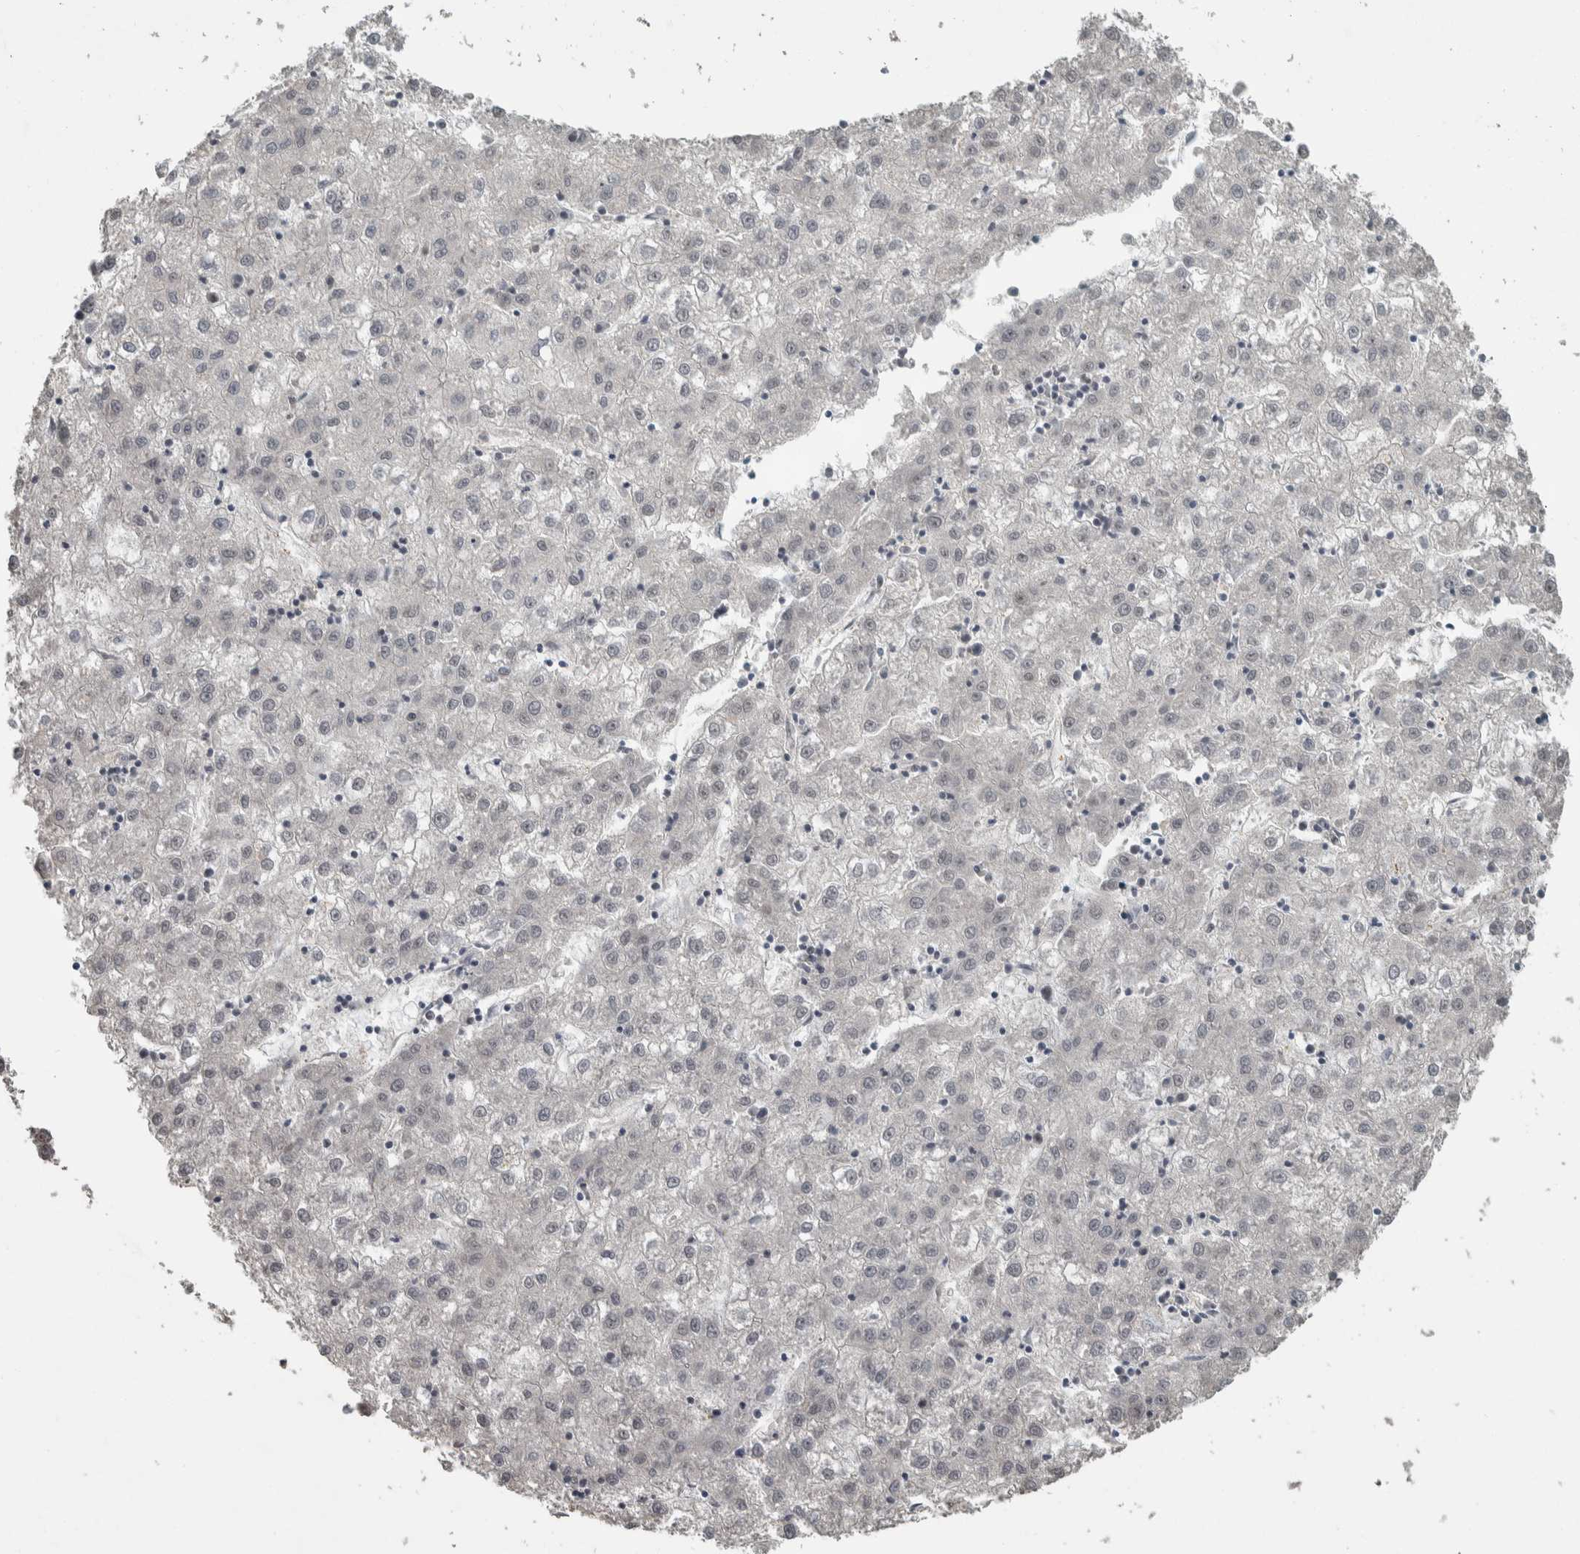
{"staining": {"intensity": "weak", "quantity": "<25%", "location": "nuclear"}, "tissue": "liver cancer", "cell_type": "Tumor cells", "image_type": "cancer", "snomed": [{"axis": "morphology", "description": "Carcinoma, Hepatocellular, NOS"}, {"axis": "topography", "description": "Liver"}], "caption": "The histopathology image reveals no staining of tumor cells in liver hepatocellular carcinoma. (DAB immunohistochemistry (IHC) visualized using brightfield microscopy, high magnification).", "gene": "DDX42", "patient": {"sex": "male", "age": 72}}